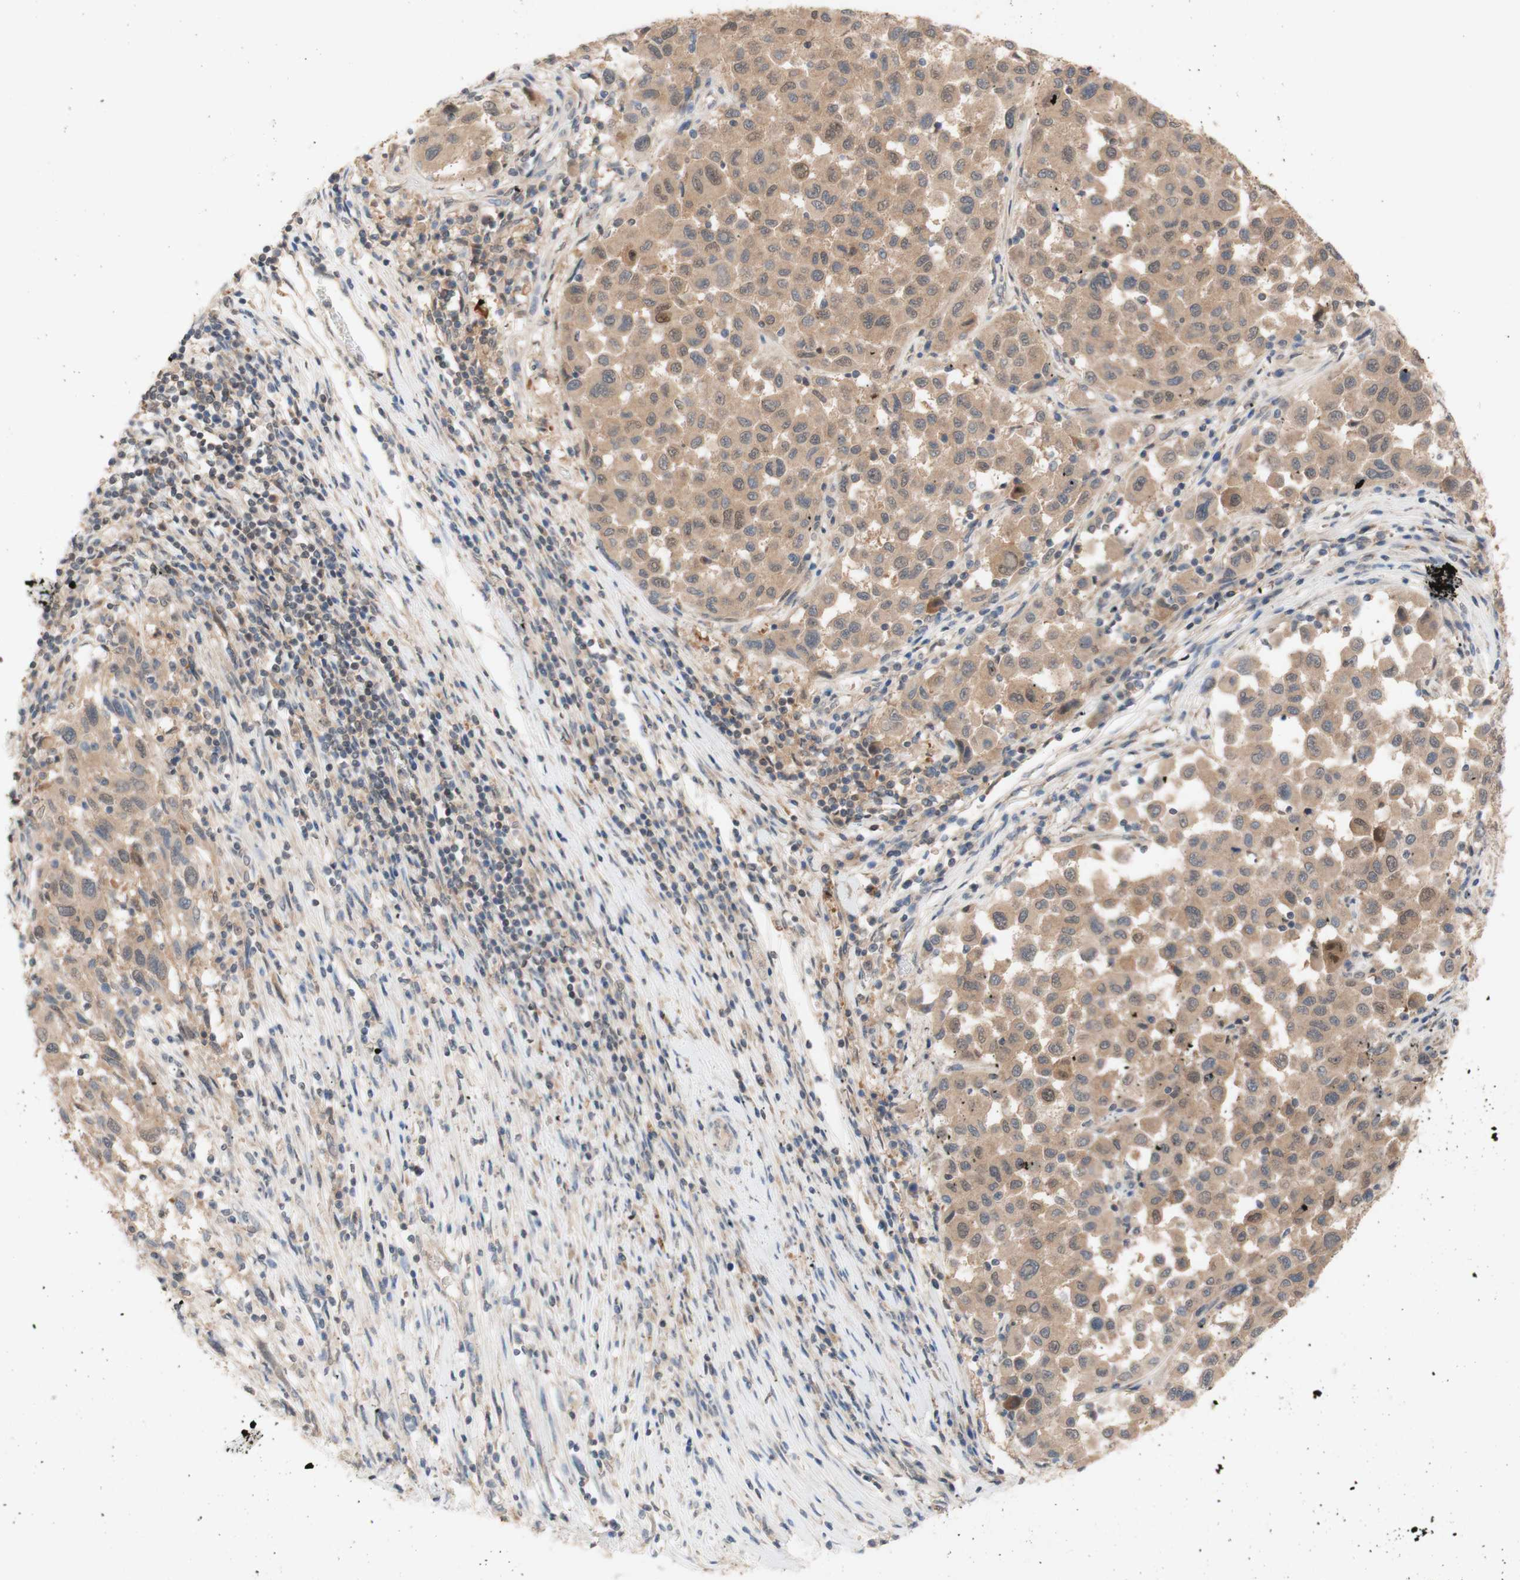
{"staining": {"intensity": "moderate", "quantity": ">75%", "location": "cytoplasmic/membranous"}, "tissue": "melanoma", "cell_type": "Tumor cells", "image_type": "cancer", "snomed": [{"axis": "morphology", "description": "Malignant melanoma, Metastatic site"}, {"axis": "topography", "description": "Lymph node"}], "caption": "Immunohistochemical staining of malignant melanoma (metastatic site) reveals medium levels of moderate cytoplasmic/membranous staining in about >75% of tumor cells.", "gene": "PEX2", "patient": {"sex": "male", "age": 61}}